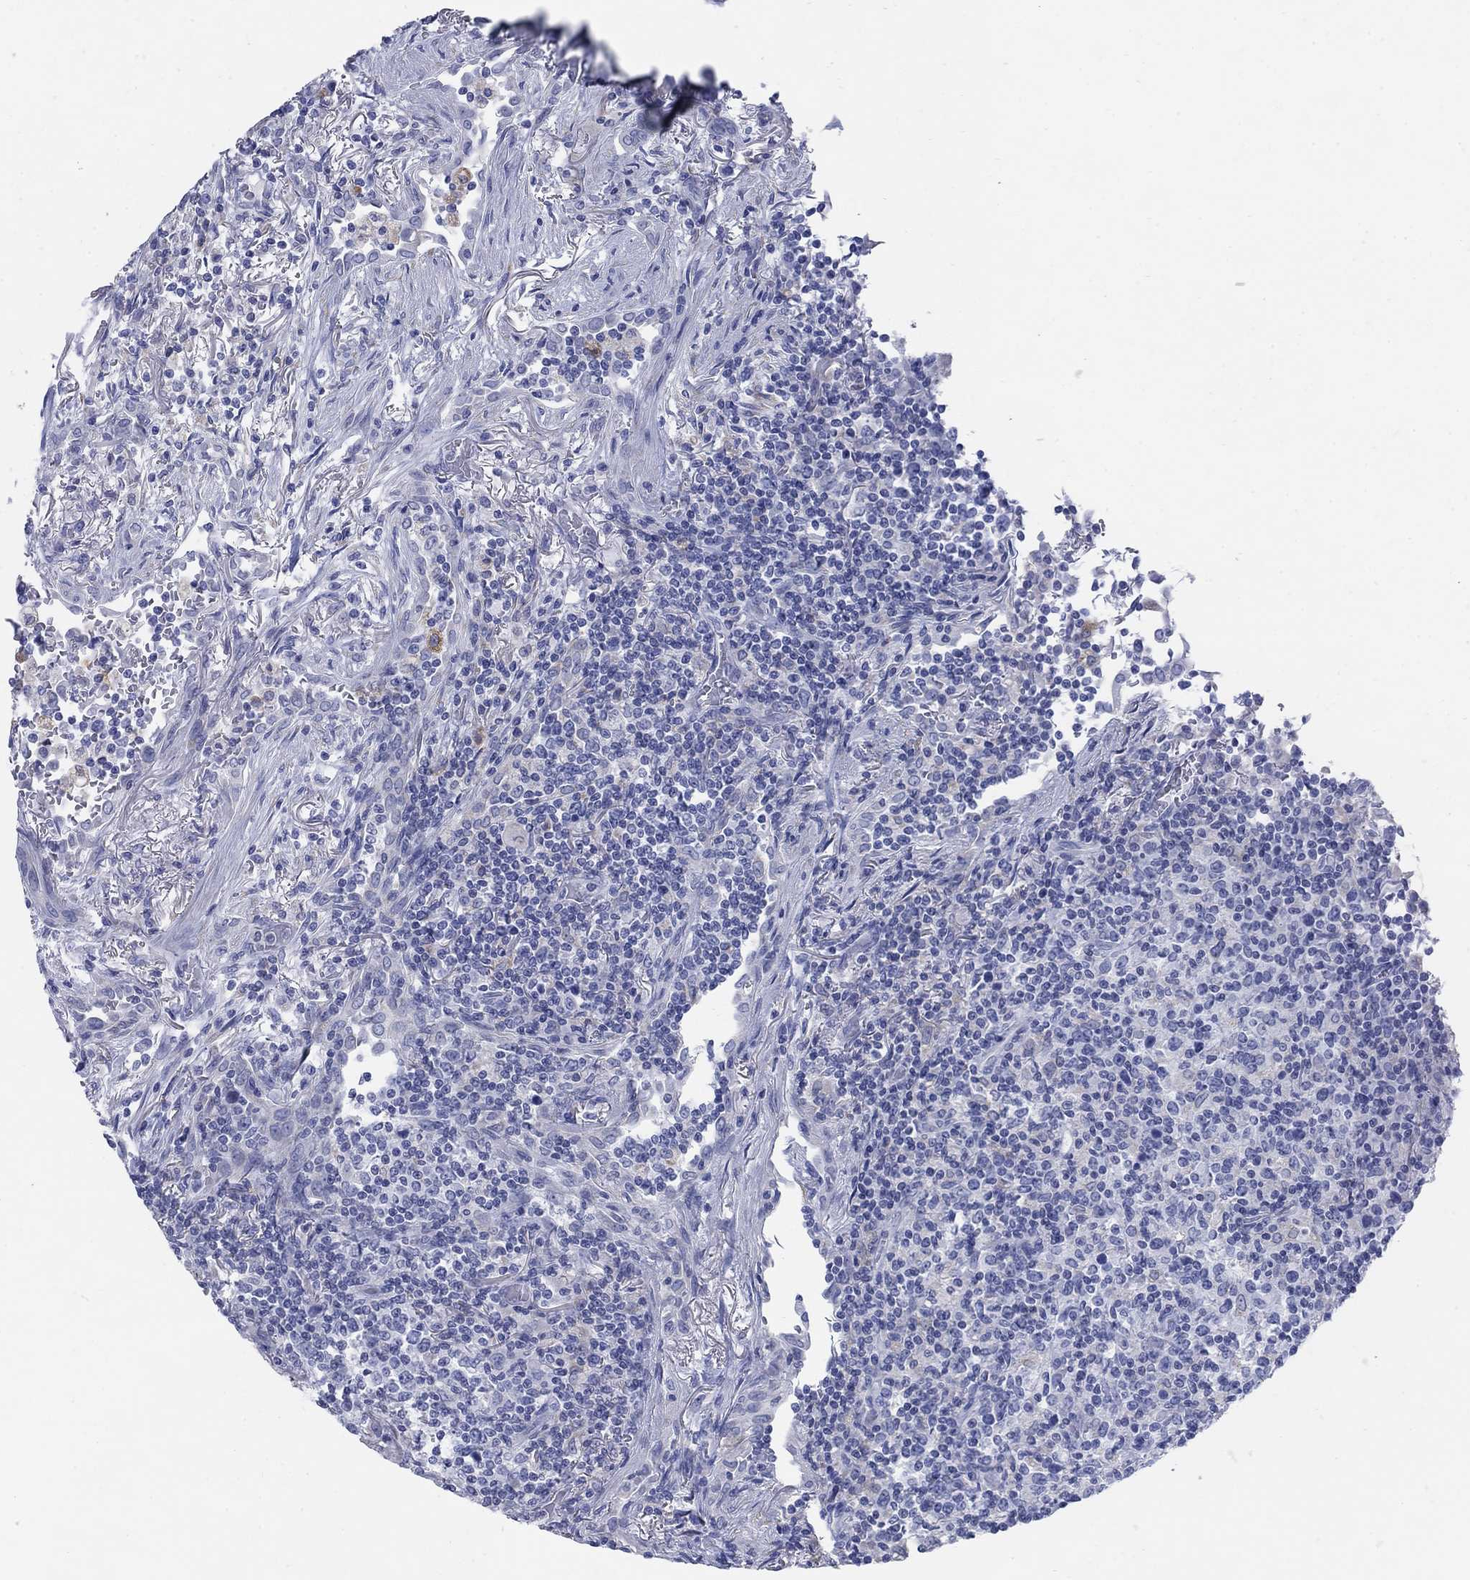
{"staining": {"intensity": "negative", "quantity": "none", "location": "none"}, "tissue": "lymphoma", "cell_type": "Tumor cells", "image_type": "cancer", "snomed": [{"axis": "morphology", "description": "Malignant lymphoma, non-Hodgkin's type, High grade"}, {"axis": "topography", "description": "Lung"}], "caption": "Lymphoma stained for a protein using IHC exhibits no positivity tumor cells.", "gene": "SCCPDH", "patient": {"sex": "male", "age": 79}}